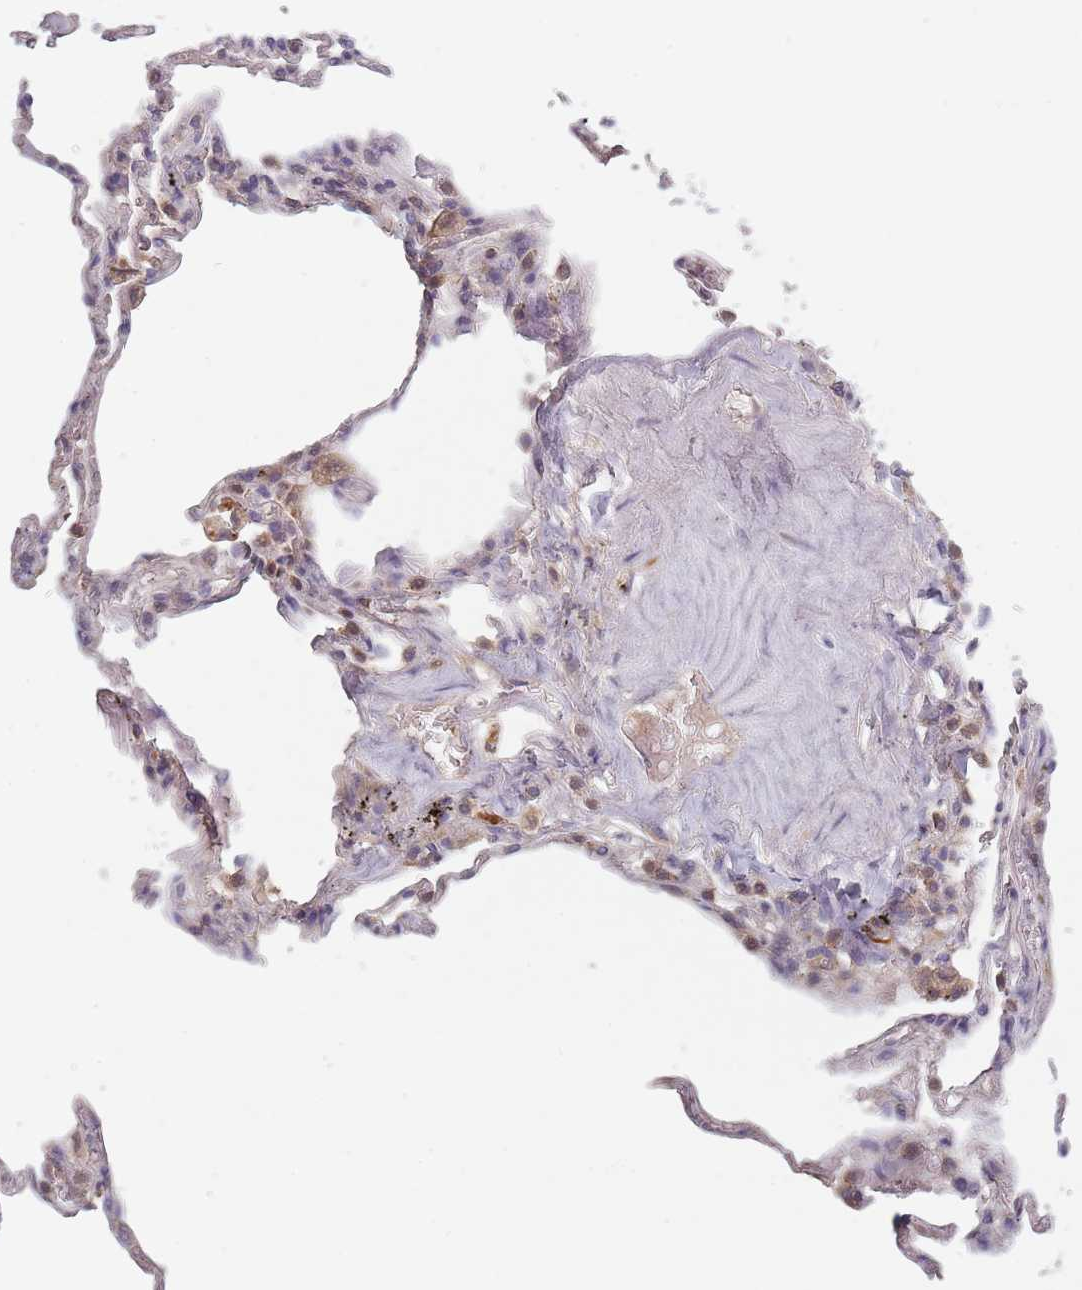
{"staining": {"intensity": "weak", "quantity": ">75%", "location": "cytoplasmic/membranous"}, "tissue": "adipose tissue", "cell_type": "Adipocytes", "image_type": "normal", "snomed": [{"axis": "morphology", "description": "Normal tissue, NOS"}, {"axis": "topography", "description": "Lymph node"}, {"axis": "topography", "description": "Bronchus"}], "caption": "DAB (3,3'-diaminobenzidine) immunohistochemical staining of benign adipose tissue exhibits weak cytoplasmic/membranous protein positivity in about >75% of adipocytes. (brown staining indicates protein expression, while blue staining denotes nuclei).", "gene": "ASB13", "patient": {"sex": "male", "age": 63}}